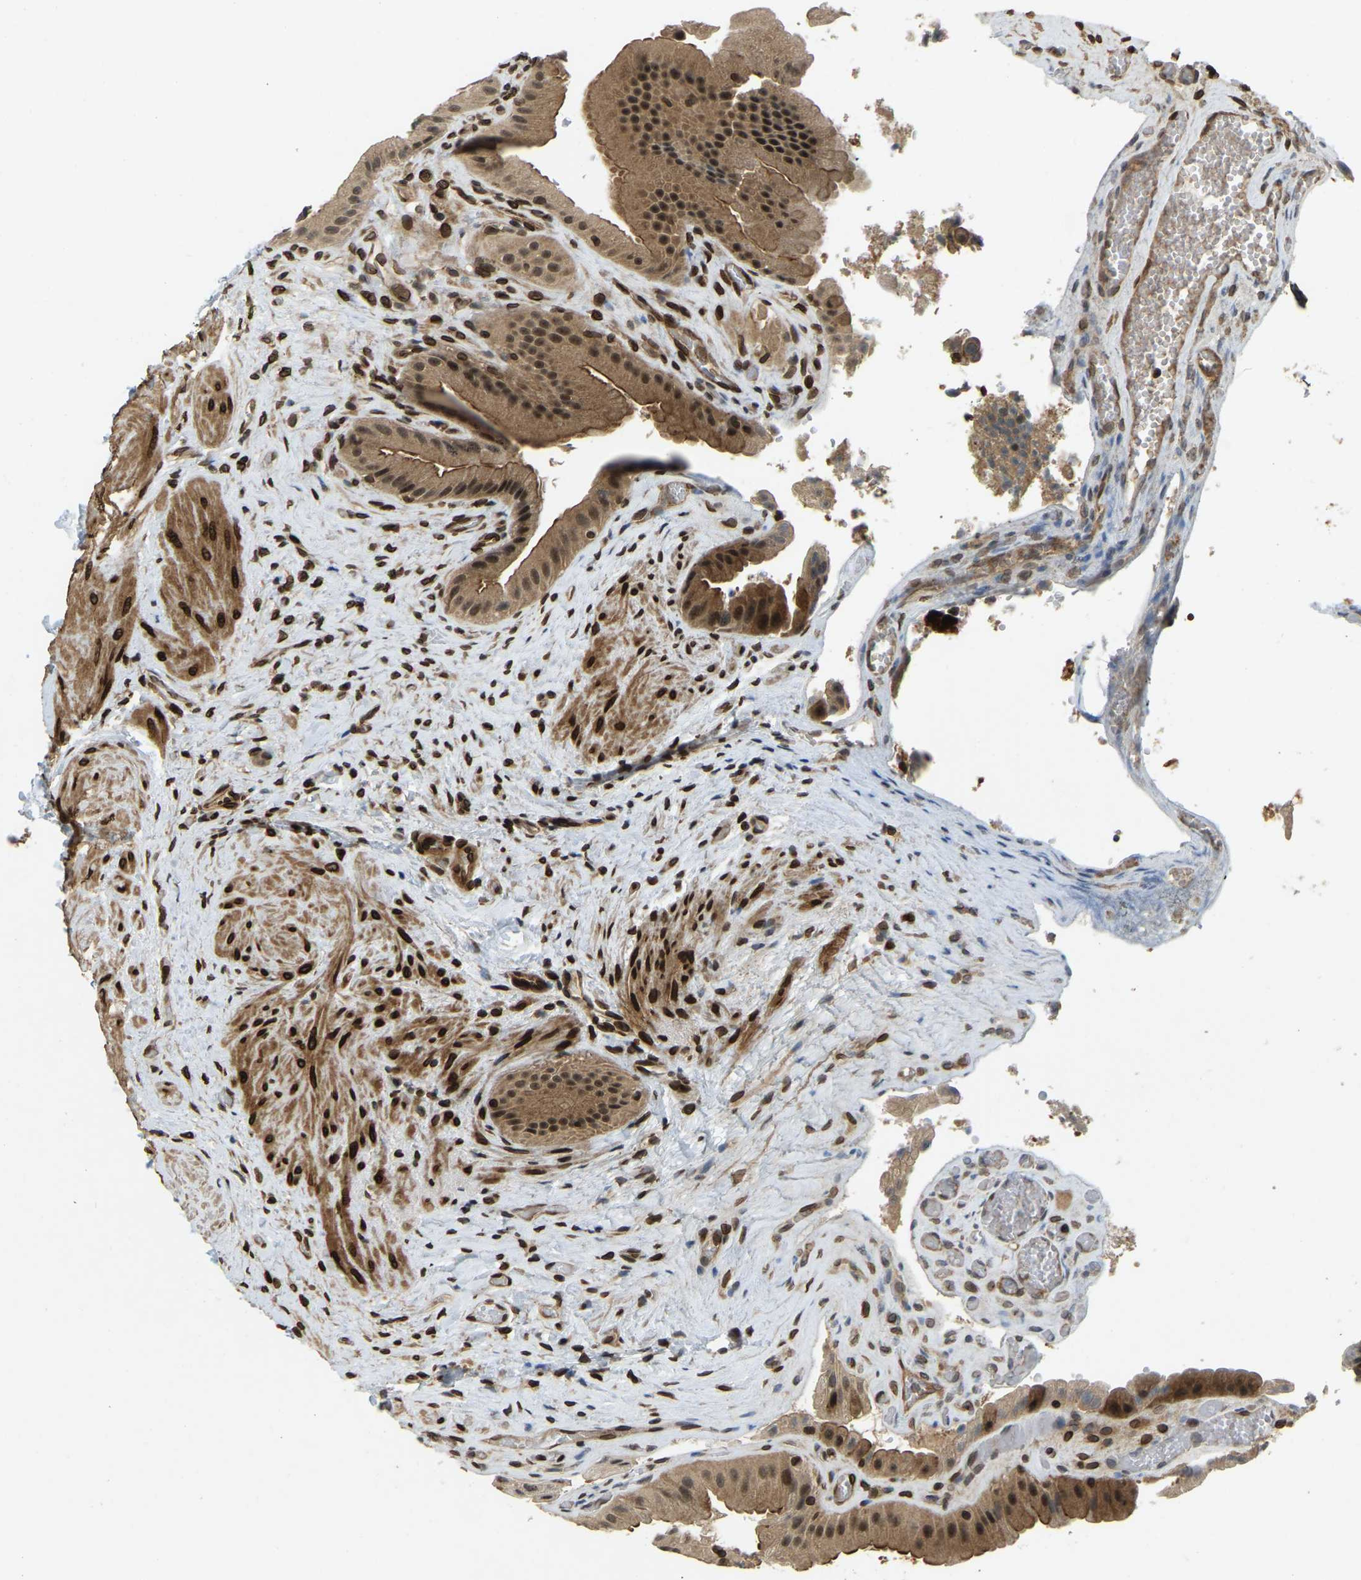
{"staining": {"intensity": "moderate", "quantity": ">75%", "location": "cytoplasmic/membranous,nuclear"}, "tissue": "gallbladder", "cell_type": "Glandular cells", "image_type": "normal", "snomed": [{"axis": "morphology", "description": "Normal tissue, NOS"}, {"axis": "topography", "description": "Gallbladder"}], "caption": "Protein staining of normal gallbladder exhibits moderate cytoplasmic/membranous,nuclear staining in about >75% of glandular cells. The staining was performed using DAB to visualize the protein expression in brown, while the nuclei were stained in blue with hematoxylin (Magnification: 20x).", "gene": "SYNE1", "patient": {"sex": "male", "age": 49}}